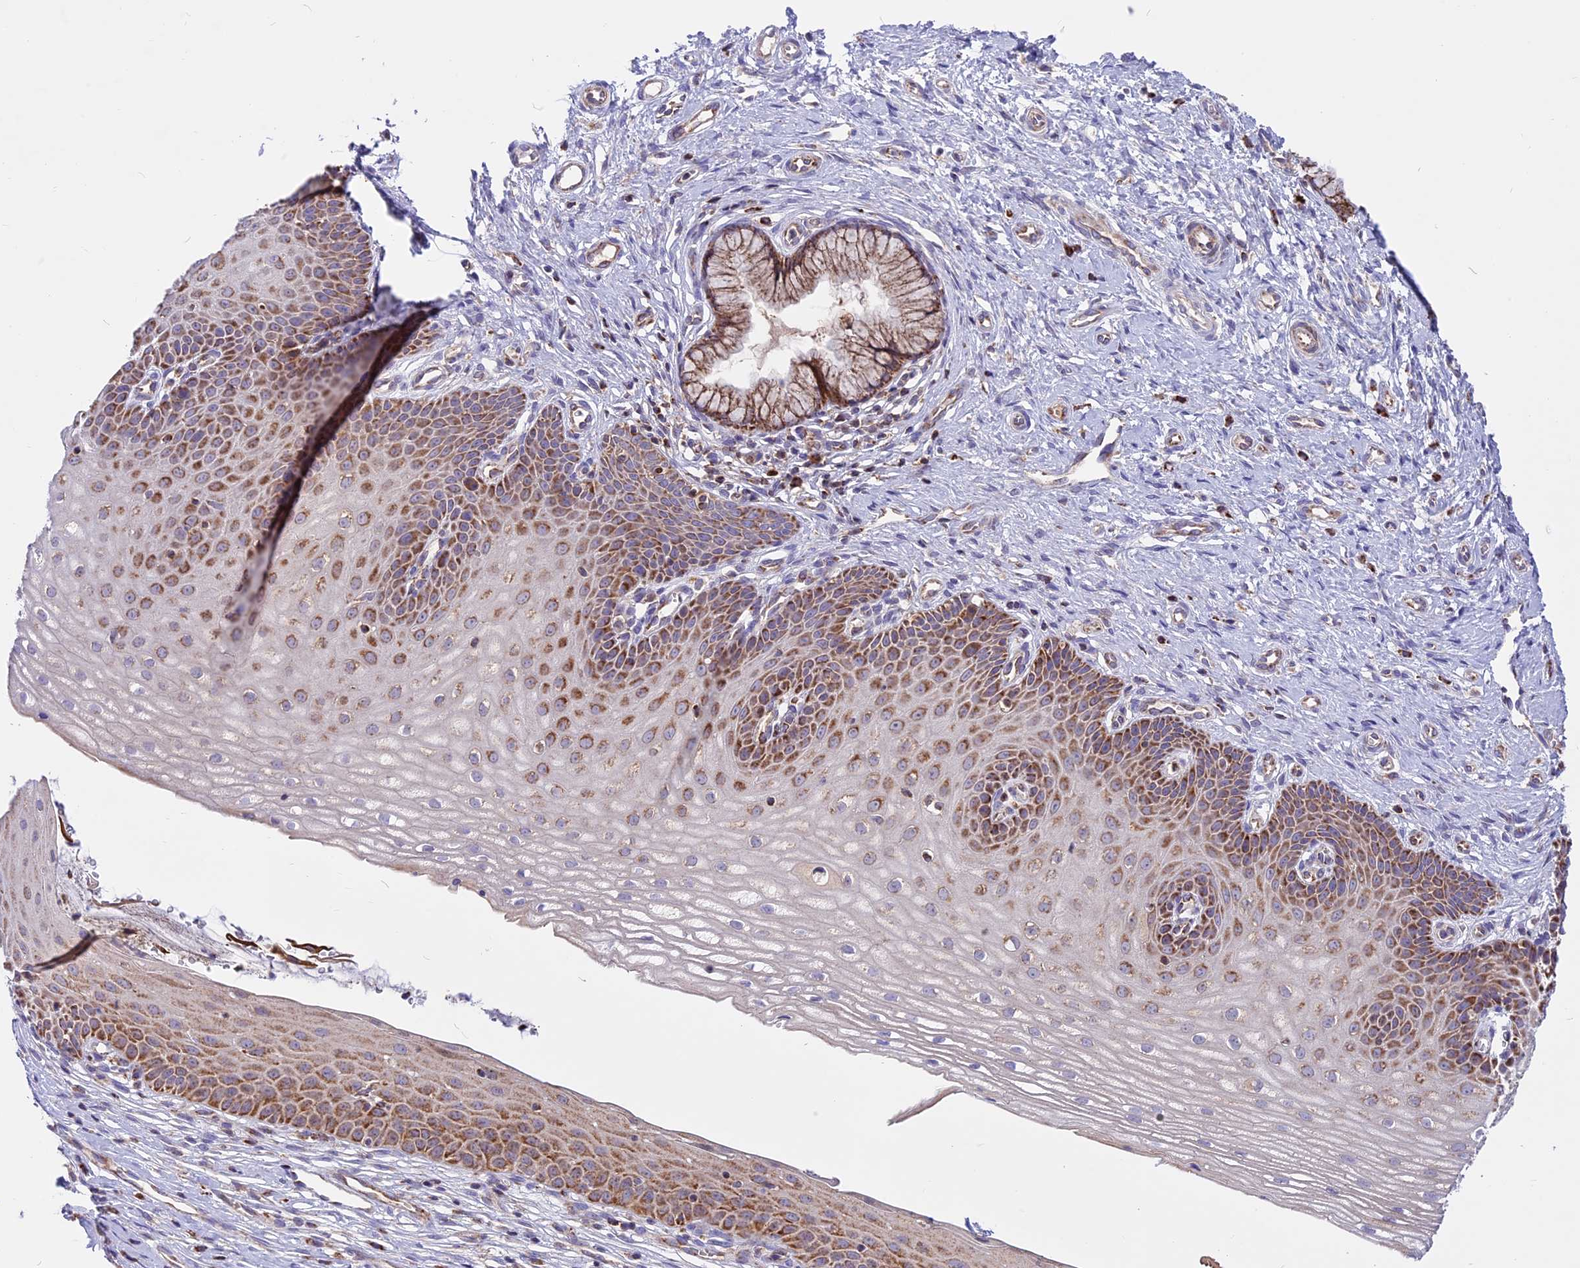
{"staining": {"intensity": "weak", "quantity": ">75%", "location": "cytoplasmic/membranous"}, "tissue": "cervix", "cell_type": "Glandular cells", "image_type": "normal", "snomed": [{"axis": "morphology", "description": "Normal tissue, NOS"}, {"axis": "topography", "description": "Cervix"}], "caption": "Immunohistochemistry (IHC) image of unremarkable cervix: human cervix stained using immunohistochemistry (IHC) displays low levels of weak protein expression localized specifically in the cytoplasmic/membranous of glandular cells, appearing as a cytoplasmic/membranous brown color.", "gene": "COX17", "patient": {"sex": "female", "age": 36}}